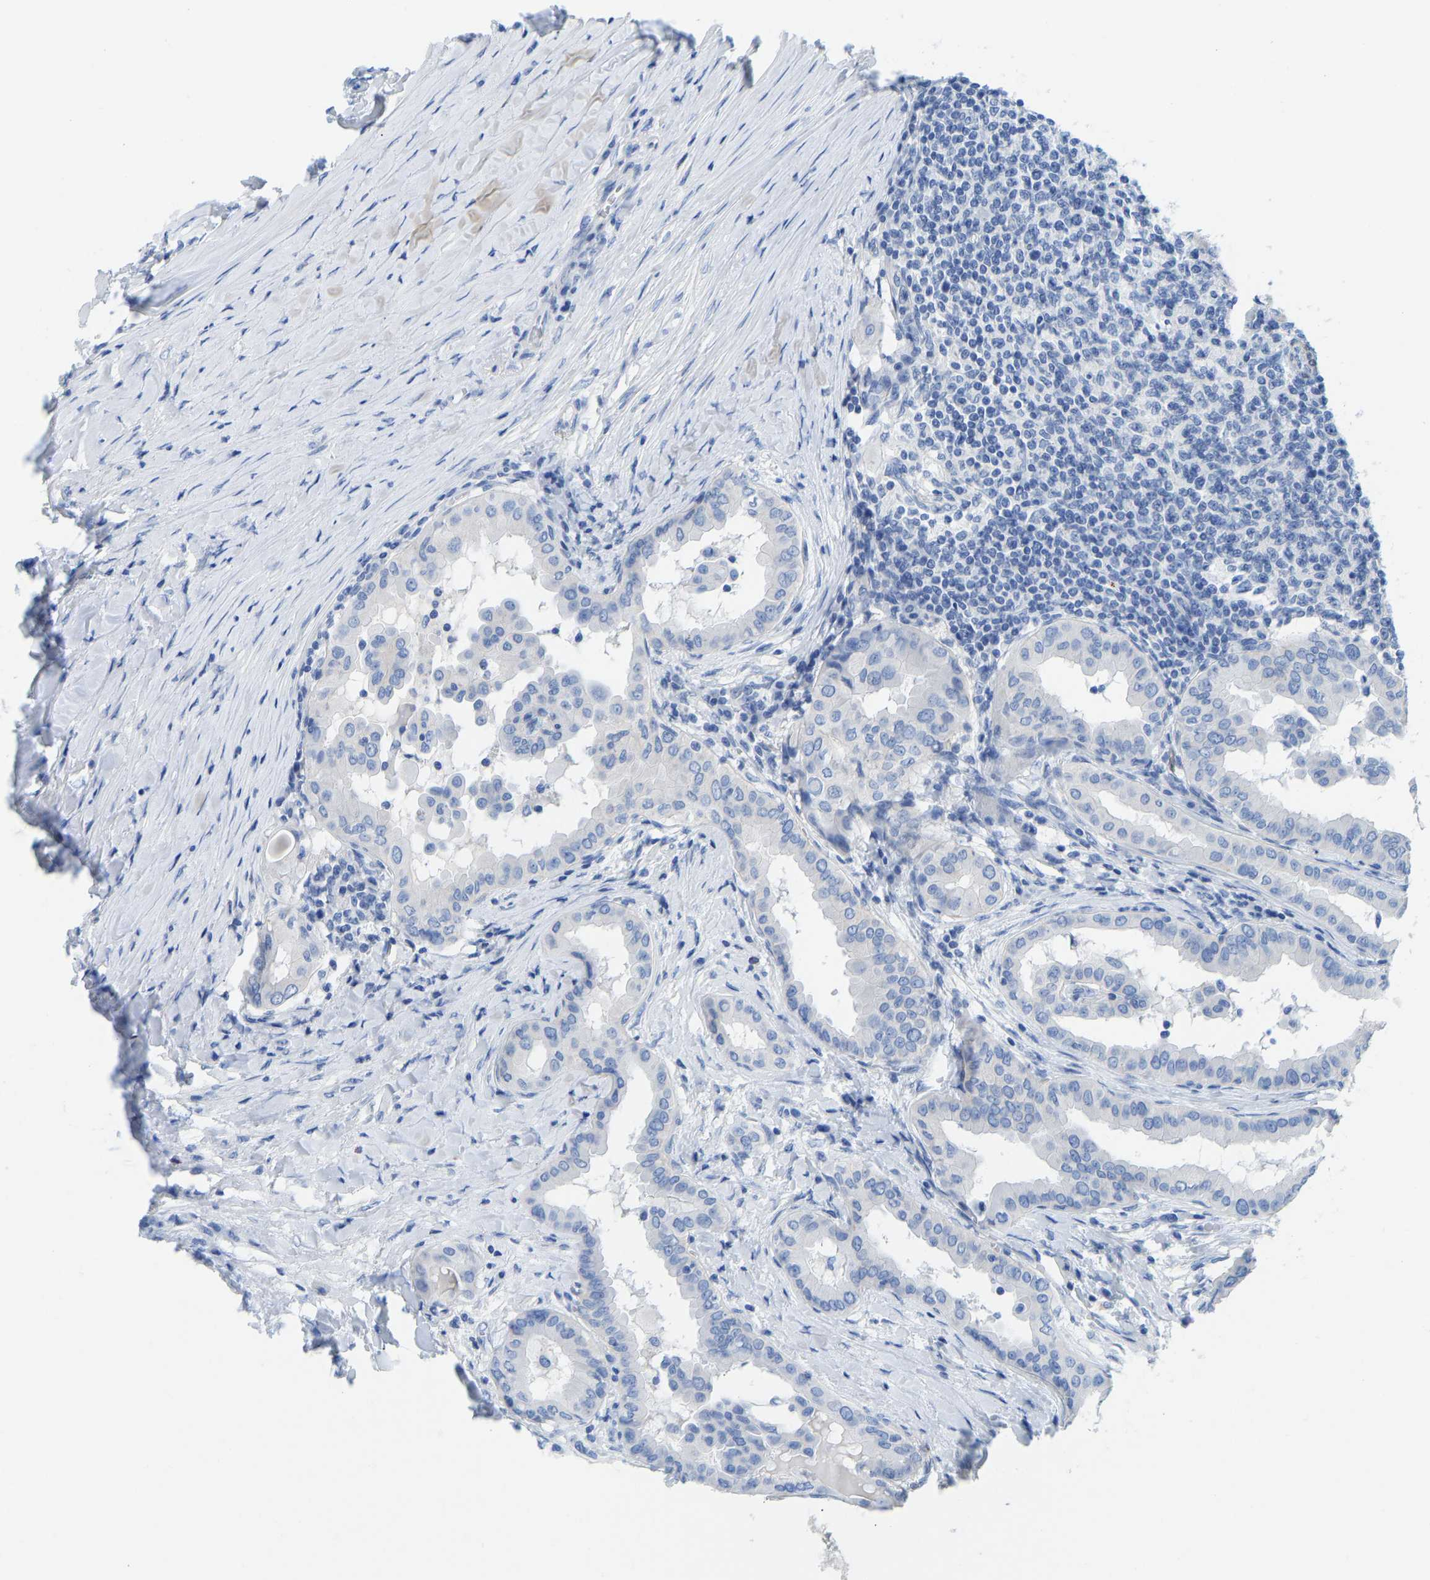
{"staining": {"intensity": "negative", "quantity": "none", "location": "none"}, "tissue": "thyroid cancer", "cell_type": "Tumor cells", "image_type": "cancer", "snomed": [{"axis": "morphology", "description": "Papillary adenocarcinoma, NOS"}, {"axis": "topography", "description": "Thyroid gland"}], "caption": "Photomicrograph shows no significant protein positivity in tumor cells of papillary adenocarcinoma (thyroid). (Stains: DAB (3,3'-diaminobenzidine) IHC with hematoxylin counter stain, Microscopy: brightfield microscopy at high magnification).", "gene": "NKAIN3", "patient": {"sex": "male", "age": 33}}